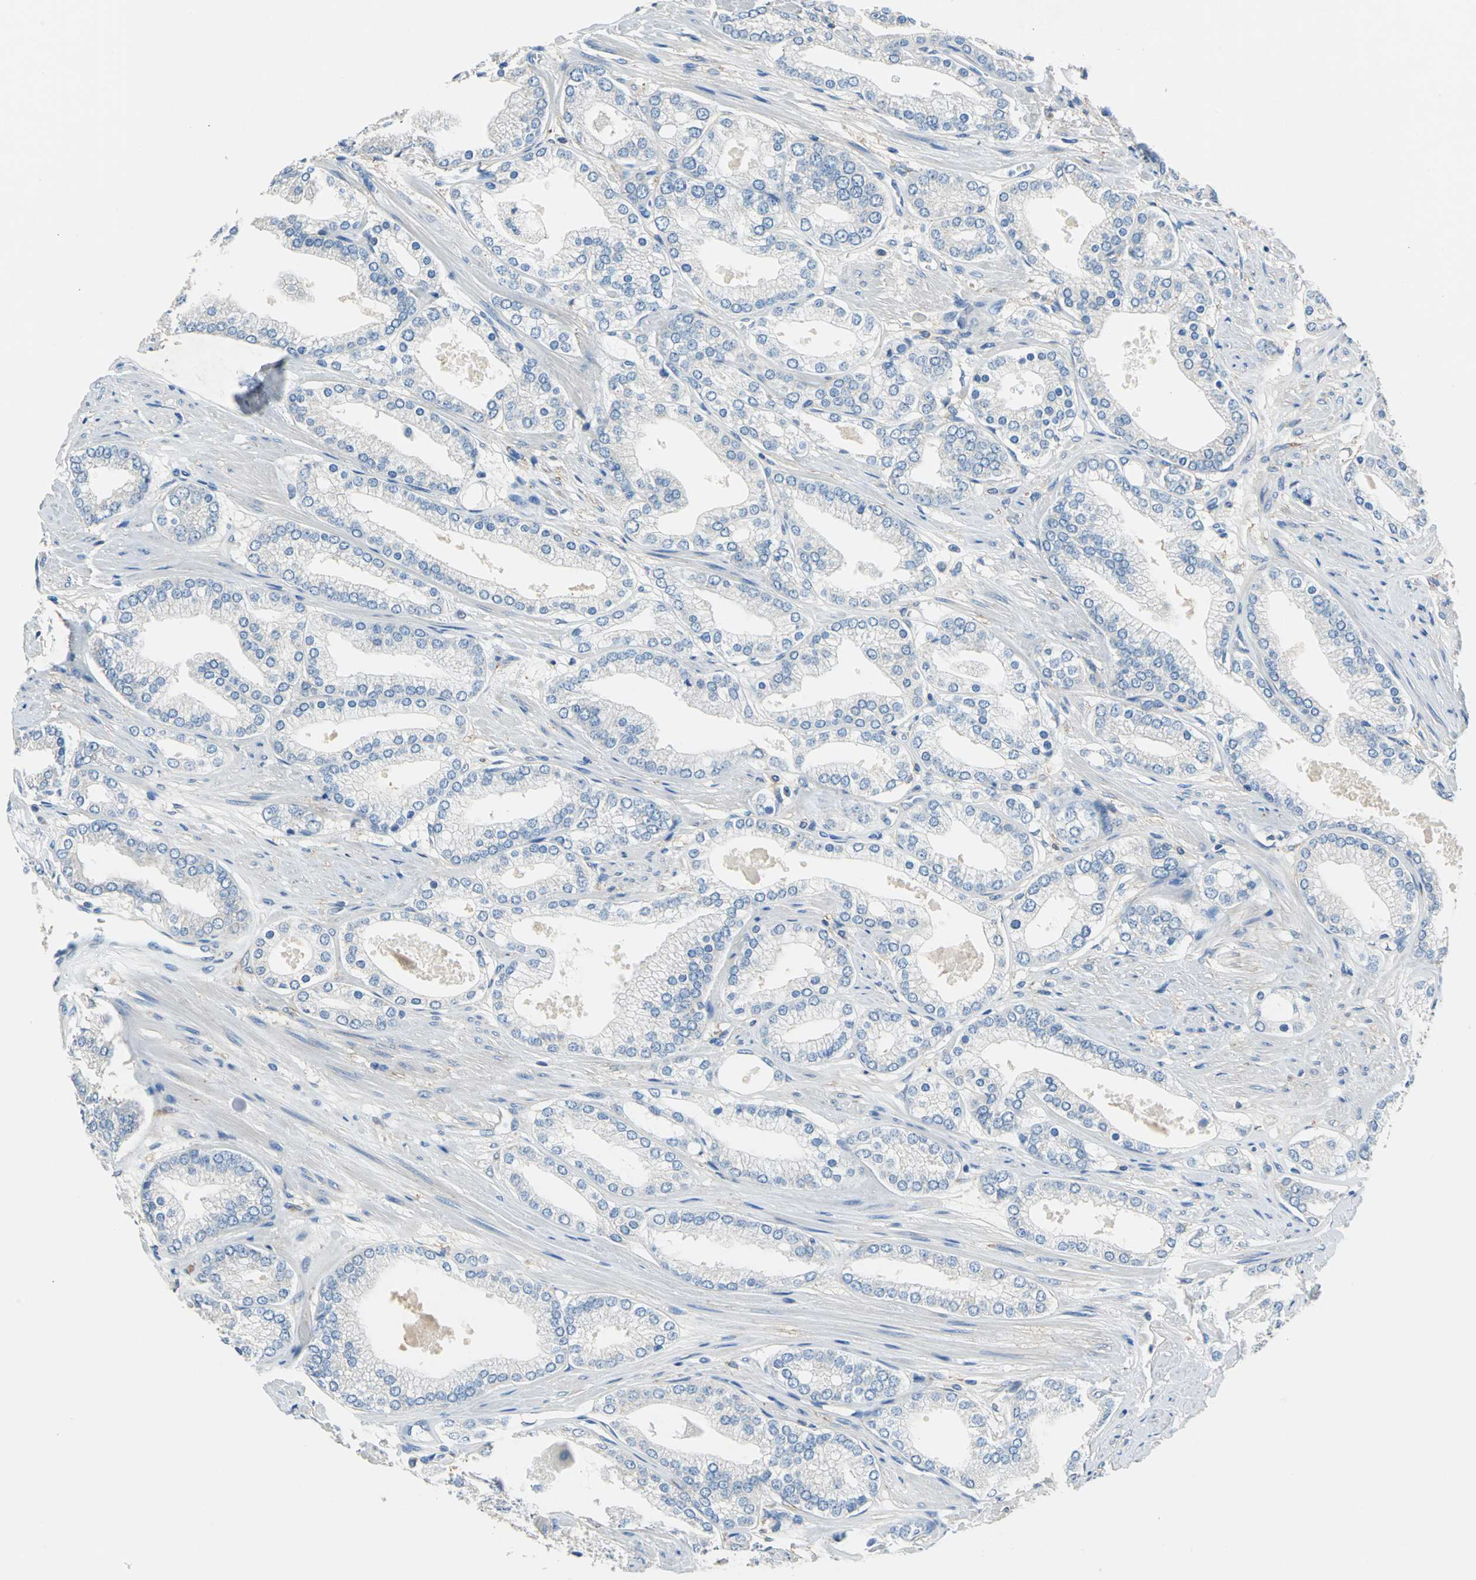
{"staining": {"intensity": "negative", "quantity": "none", "location": "none"}, "tissue": "prostate cancer", "cell_type": "Tumor cells", "image_type": "cancer", "snomed": [{"axis": "morphology", "description": "Adenocarcinoma, High grade"}, {"axis": "topography", "description": "Prostate"}], "caption": "Immunohistochemistry image of human adenocarcinoma (high-grade) (prostate) stained for a protein (brown), which reveals no staining in tumor cells.", "gene": "PRKCA", "patient": {"sex": "male", "age": 61}}